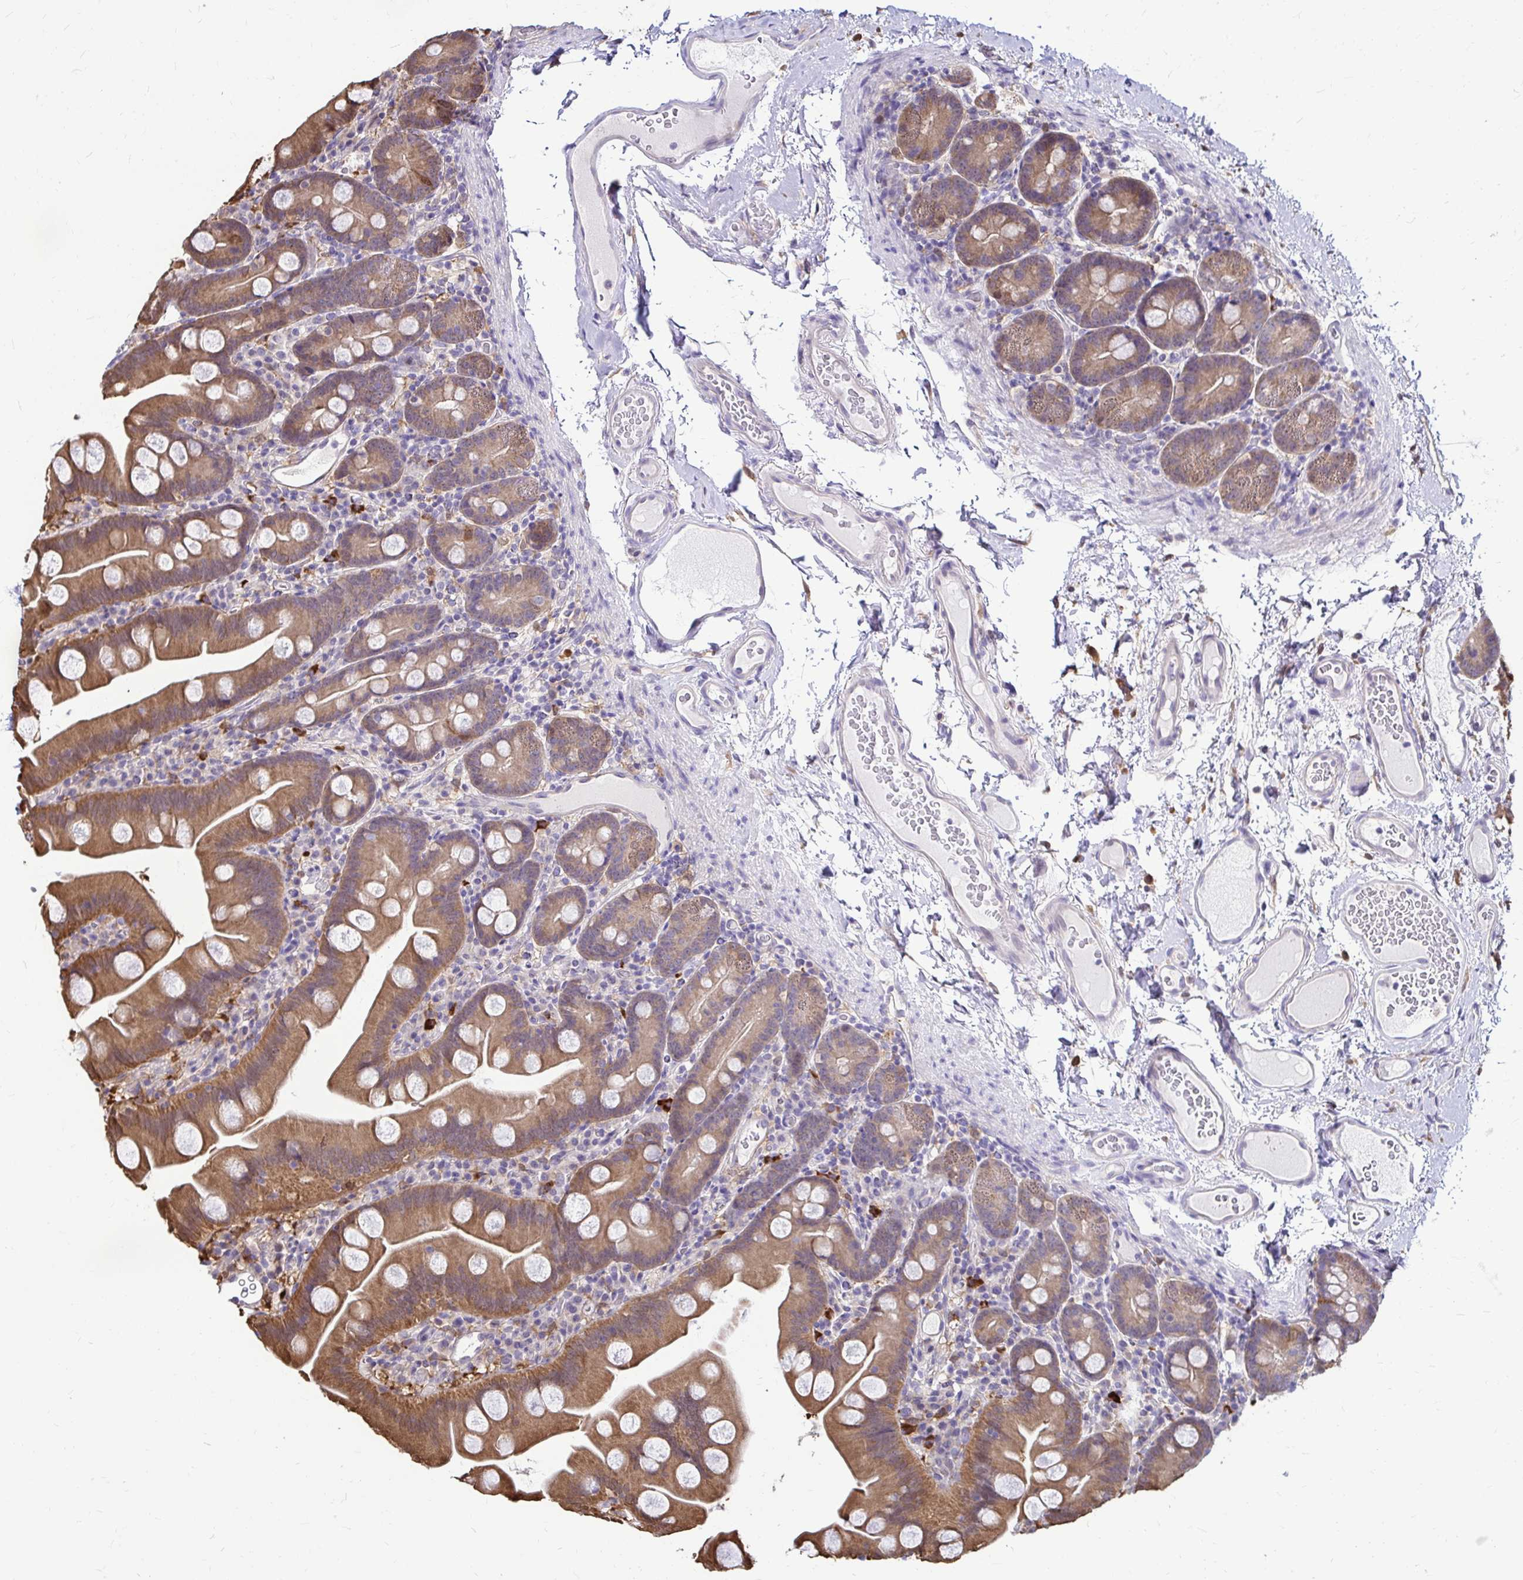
{"staining": {"intensity": "moderate", "quantity": "25%-75%", "location": "cytoplasmic/membranous,nuclear"}, "tissue": "small intestine", "cell_type": "Glandular cells", "image_type": "normal", "snomed": [{"axis": "morphology", "description": "Normal tissue, NOS"}, {"axis": "topography", "description": "Small intestine"}], "caption": "The immunohistochemical stain labels moderate cytoplasmic/membranous,nuclear expression in glandular cells of normal small intestine.", "gene": "IDH1", "patient": {"sex": "female", "age": 68}}